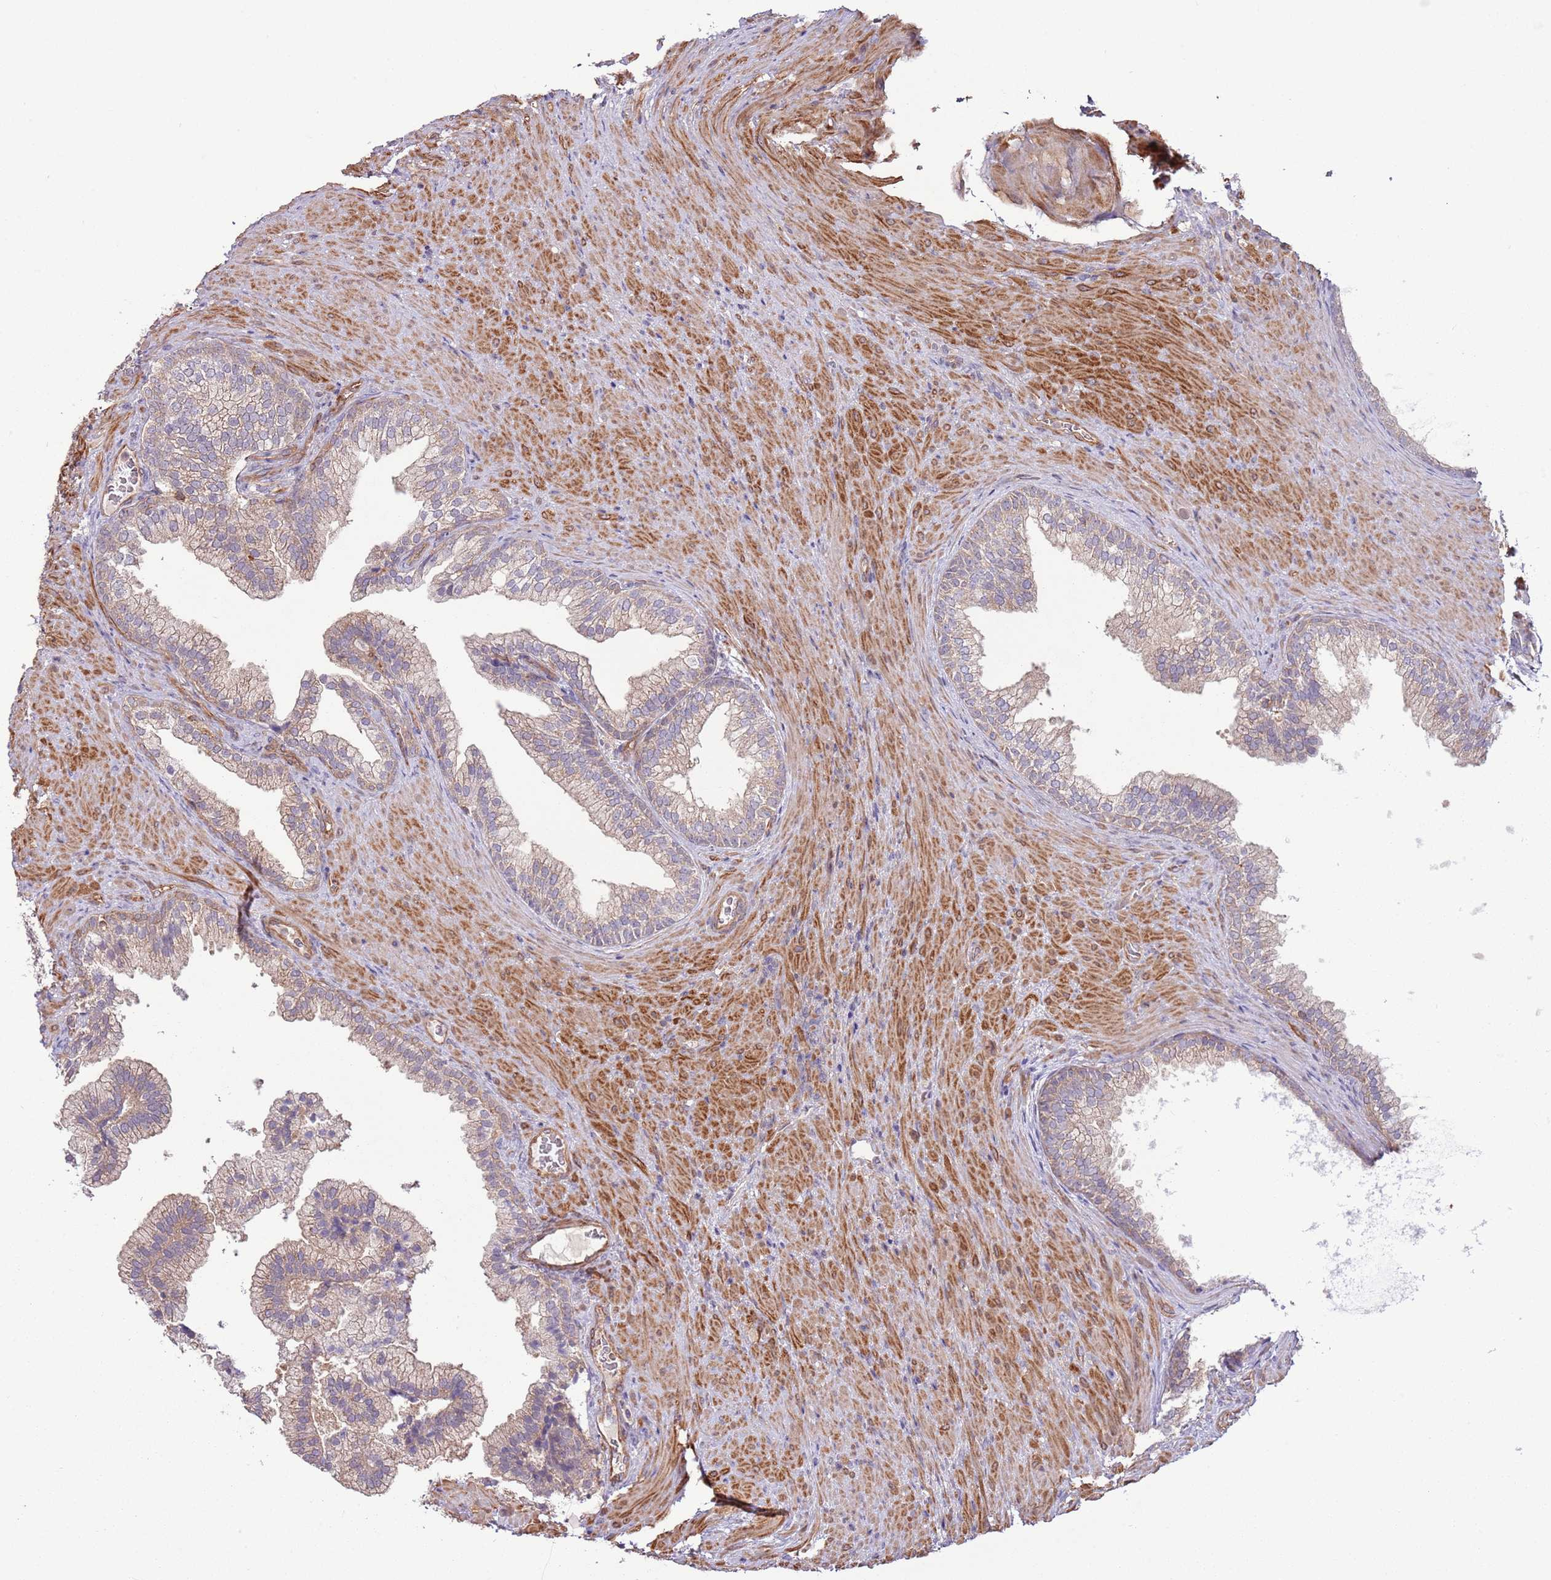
{"staining": {"intensity": "weak", "quantity": ">75%", "location": "cytoplasmic/membranous"}, "tissue": "prostate", "cell_type": "Glandular cells", "image_type": "normal", "snomed": [{"axis": "morphology", "description": "Normal tissue, NOS"}, {"axis": "topography", "description": "Prostate"}], "caption": "DAB (3,3'-diaminobenzidine) immunohistochemical staining of normal prostate shows weak cytoplasmic/membranous protein expression in about >75% of glandular cells.", "gene": "LPIN2", "patient": {"sex": "male", "age": 76}}